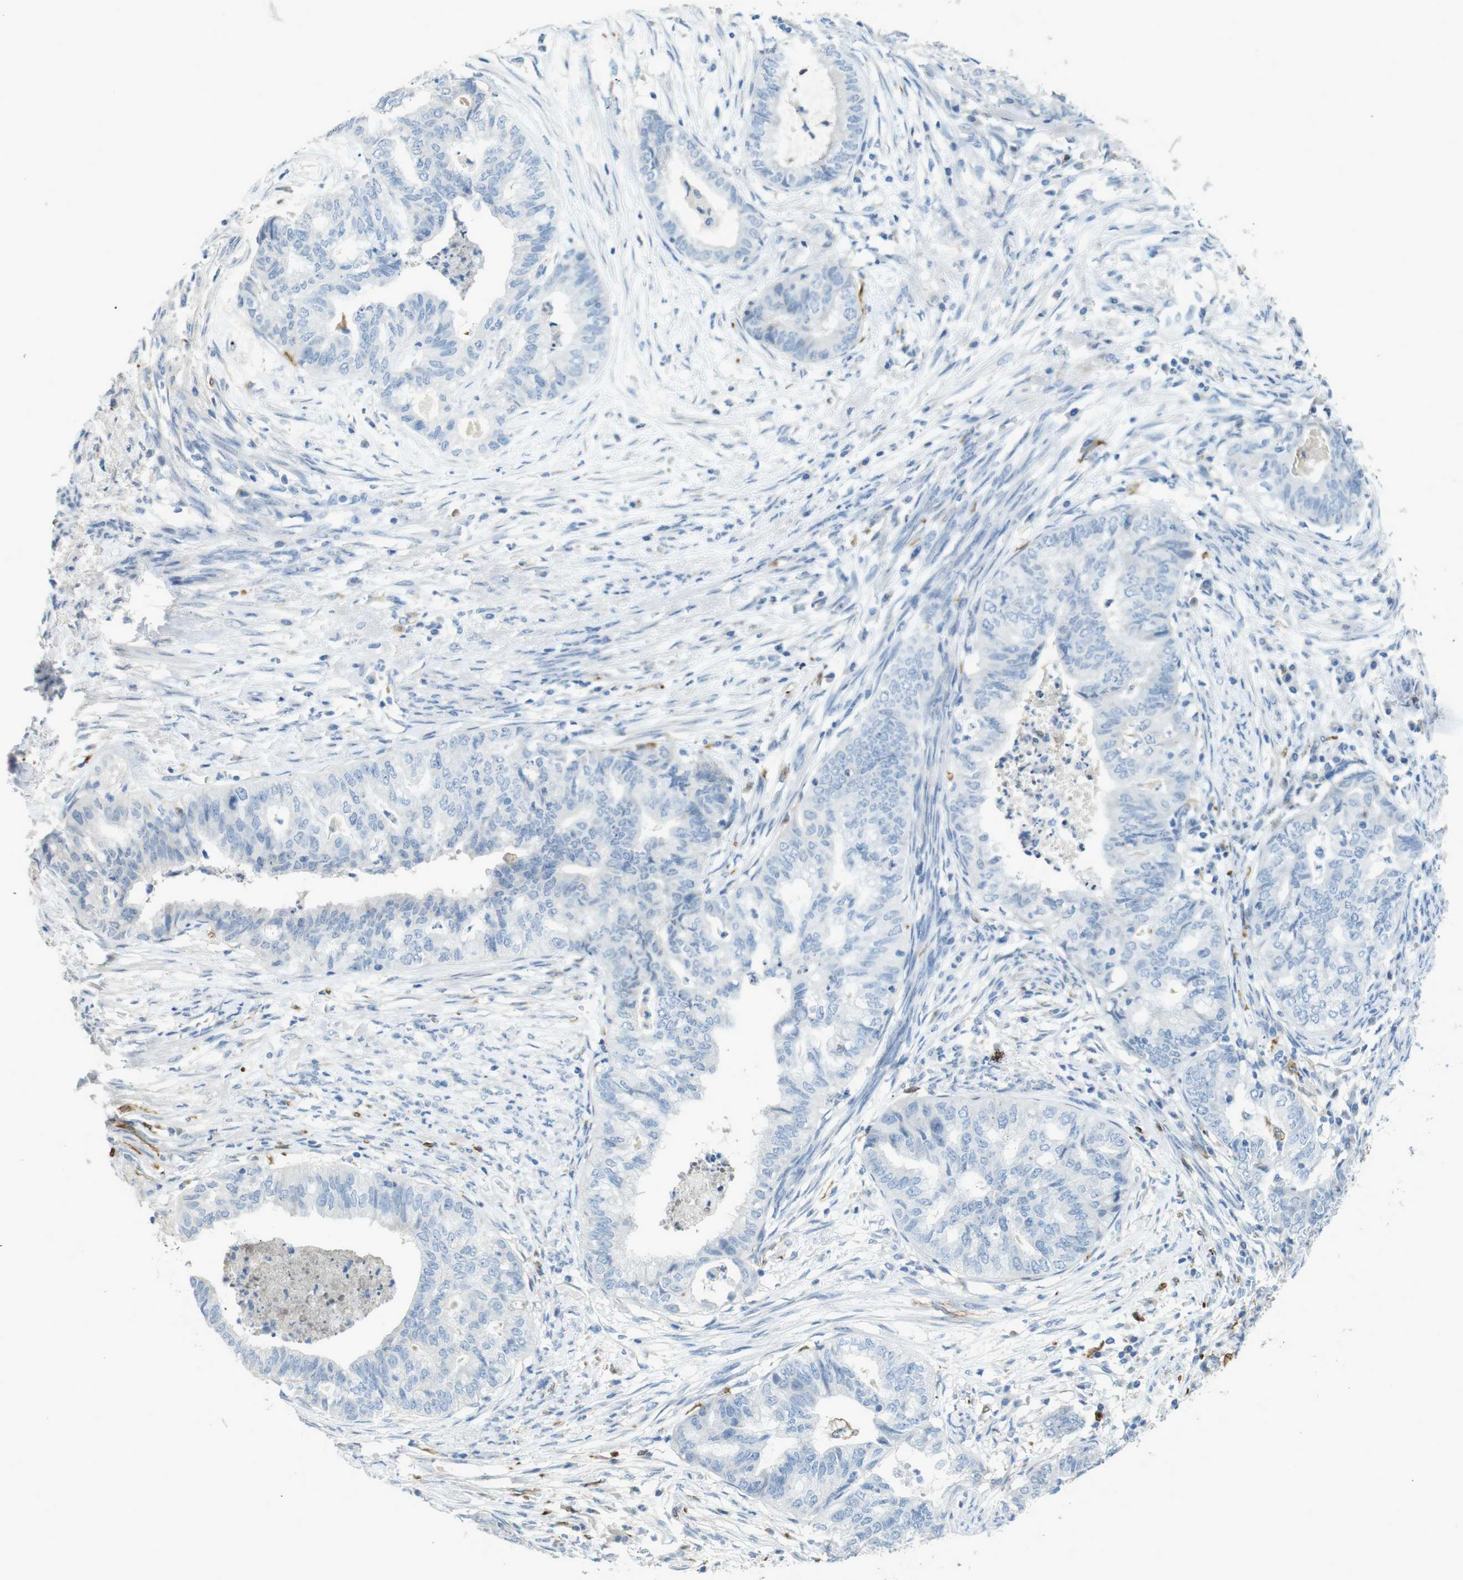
{"staining": {"intensity": "negative", "quantity": "none", "location": "none"}, "tissue": "endometrial cancer", "cell_type": "Tumor cells", "image_type": "cancer", "snomed": [{"axis": "morphology", "description": "Adenocarcinoma, NOS"}, {"axis": "topography", "description": "Endometrium"}], "caption": "Protein analysis of endometrial cancer displays no significant expression in tumor cells. Nuclei are stained in blue.", "gene": "CD320", "patient": {"sex": "female", "age": 79}}